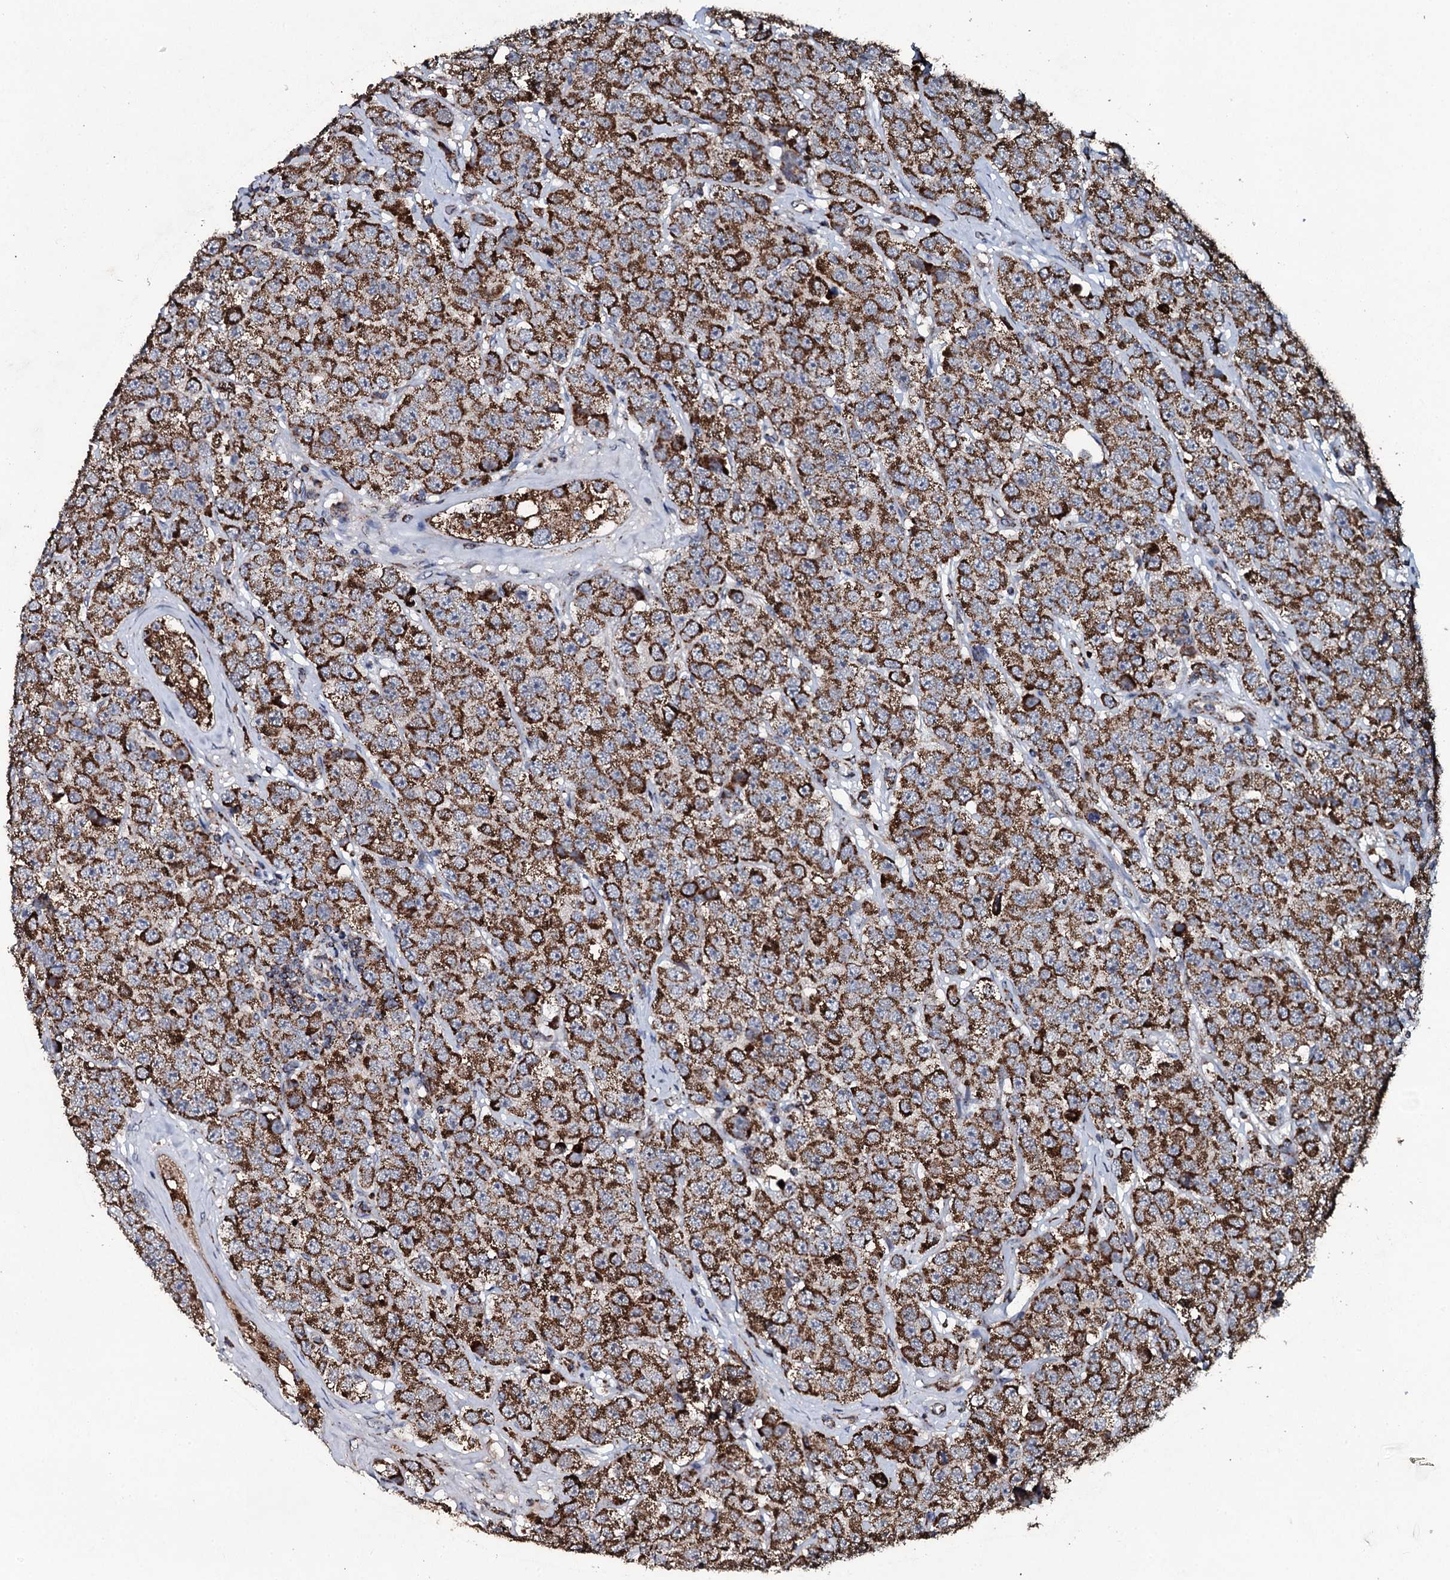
{"staining": {"intensity": "strong", "quantity": ">75%", "location": "cytoplasmic/membranous"}, "tissue": "testis cancer", "cell_type": "Tumor cells", "image_type": "cancer", "snomed": [{"axis": "morphology", "description": "Seminoma, NOS"}, {"axis": "topography", "description": "Testis"}], "caption": "A histopathology image of human testis seminoma stained for a protein reveals strong cytoplasmic/membranous brown staining in tumor cells.", "gene": "DYNC2I2", "patient": {"sex": "male", "age": 28}}